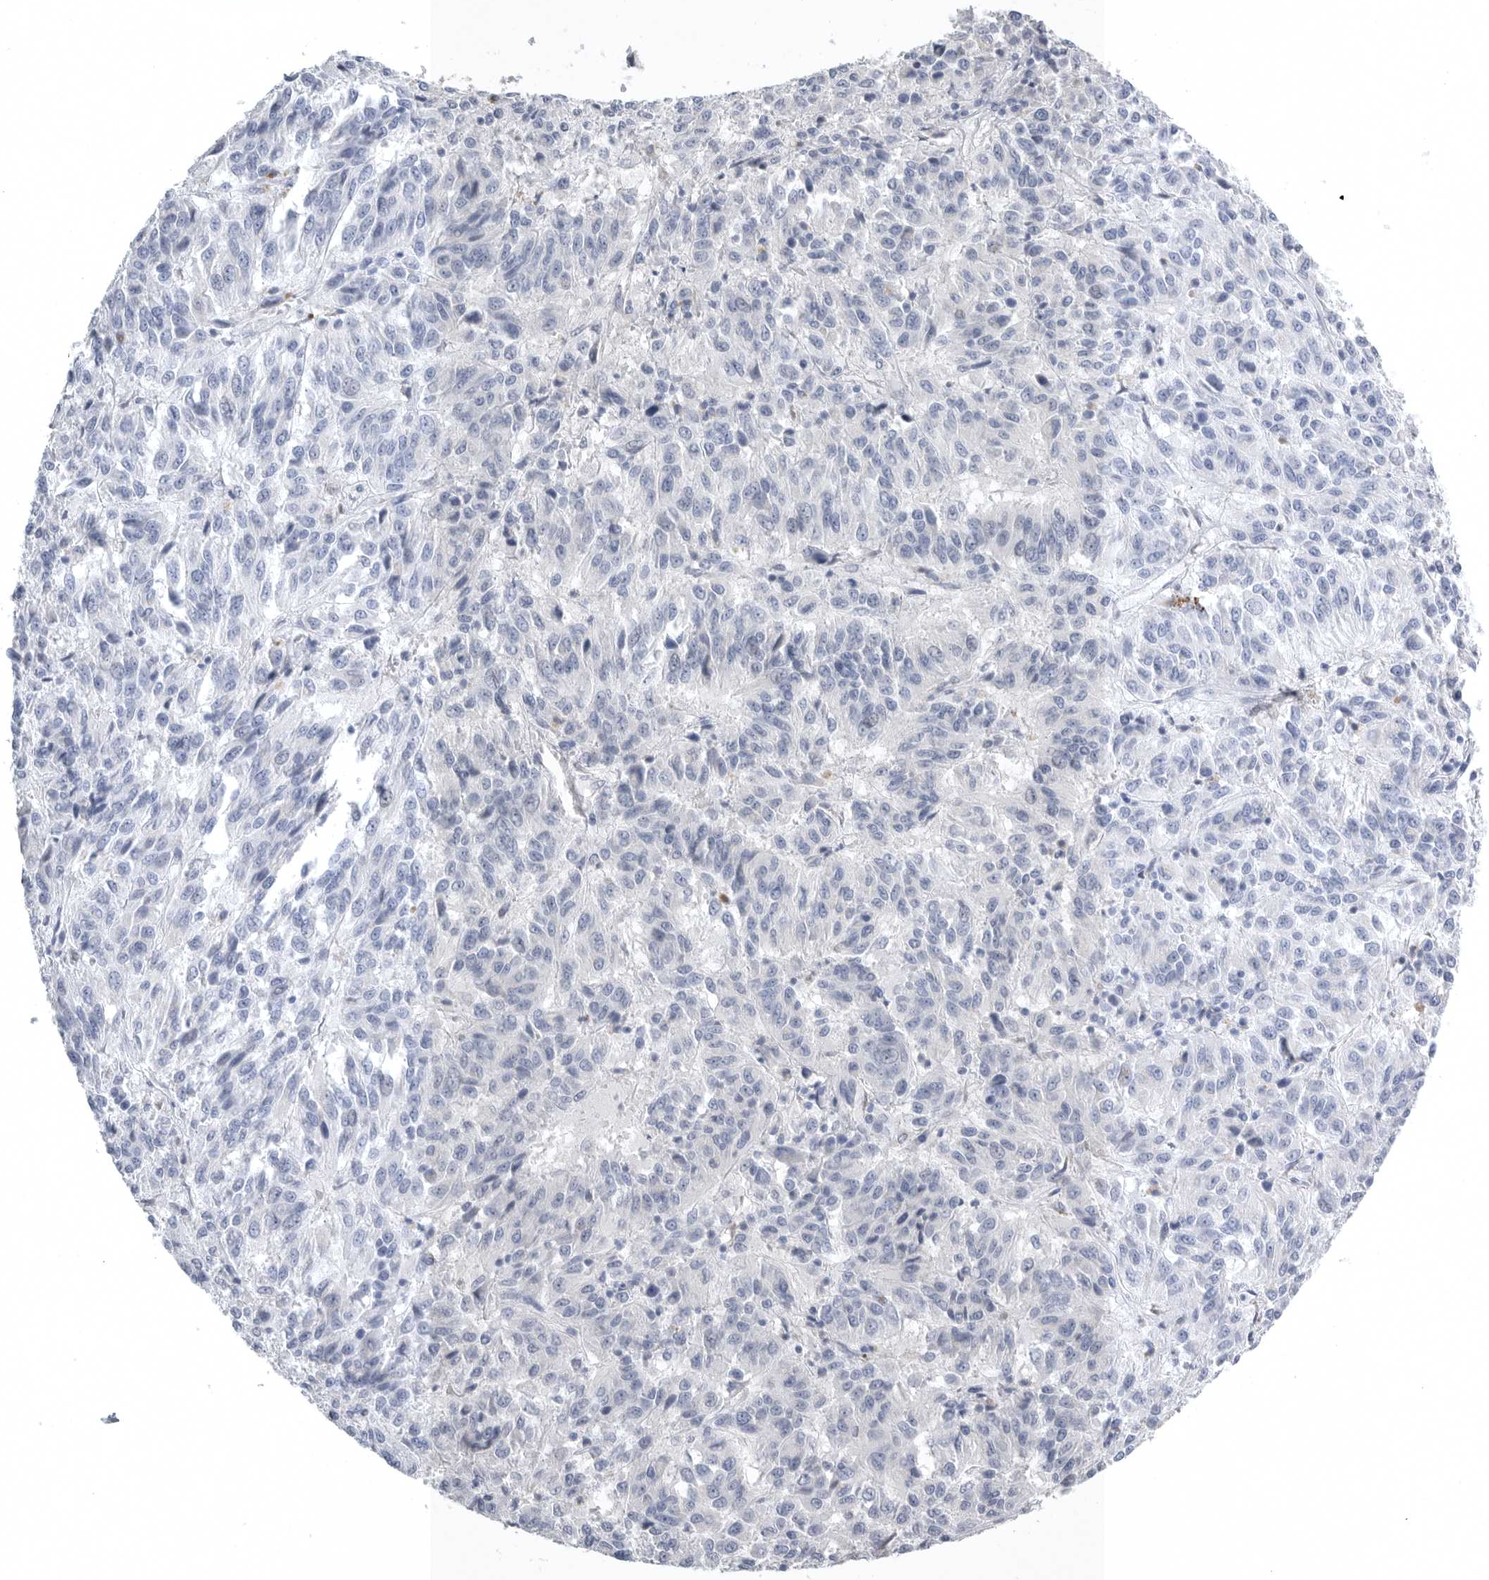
{"staining": {"intensity": "negative", "quantity": "none", "location": "none"}, "tissue": "melanoma", "cell_type": "Tumor cells", "image_type": "cancer", "snomed": [{"axis": "morphology", "description": "Malignant melanoma, Metastatic site"}, {"axis": "topography", "description": "Lung"}], "caption": "Human melanoma stained for a protein using immunohistochemistry demonstrates no positivity in tumor cells.", "gene": "TIMP1", "patient": {"sex": "male", "age": 64}}